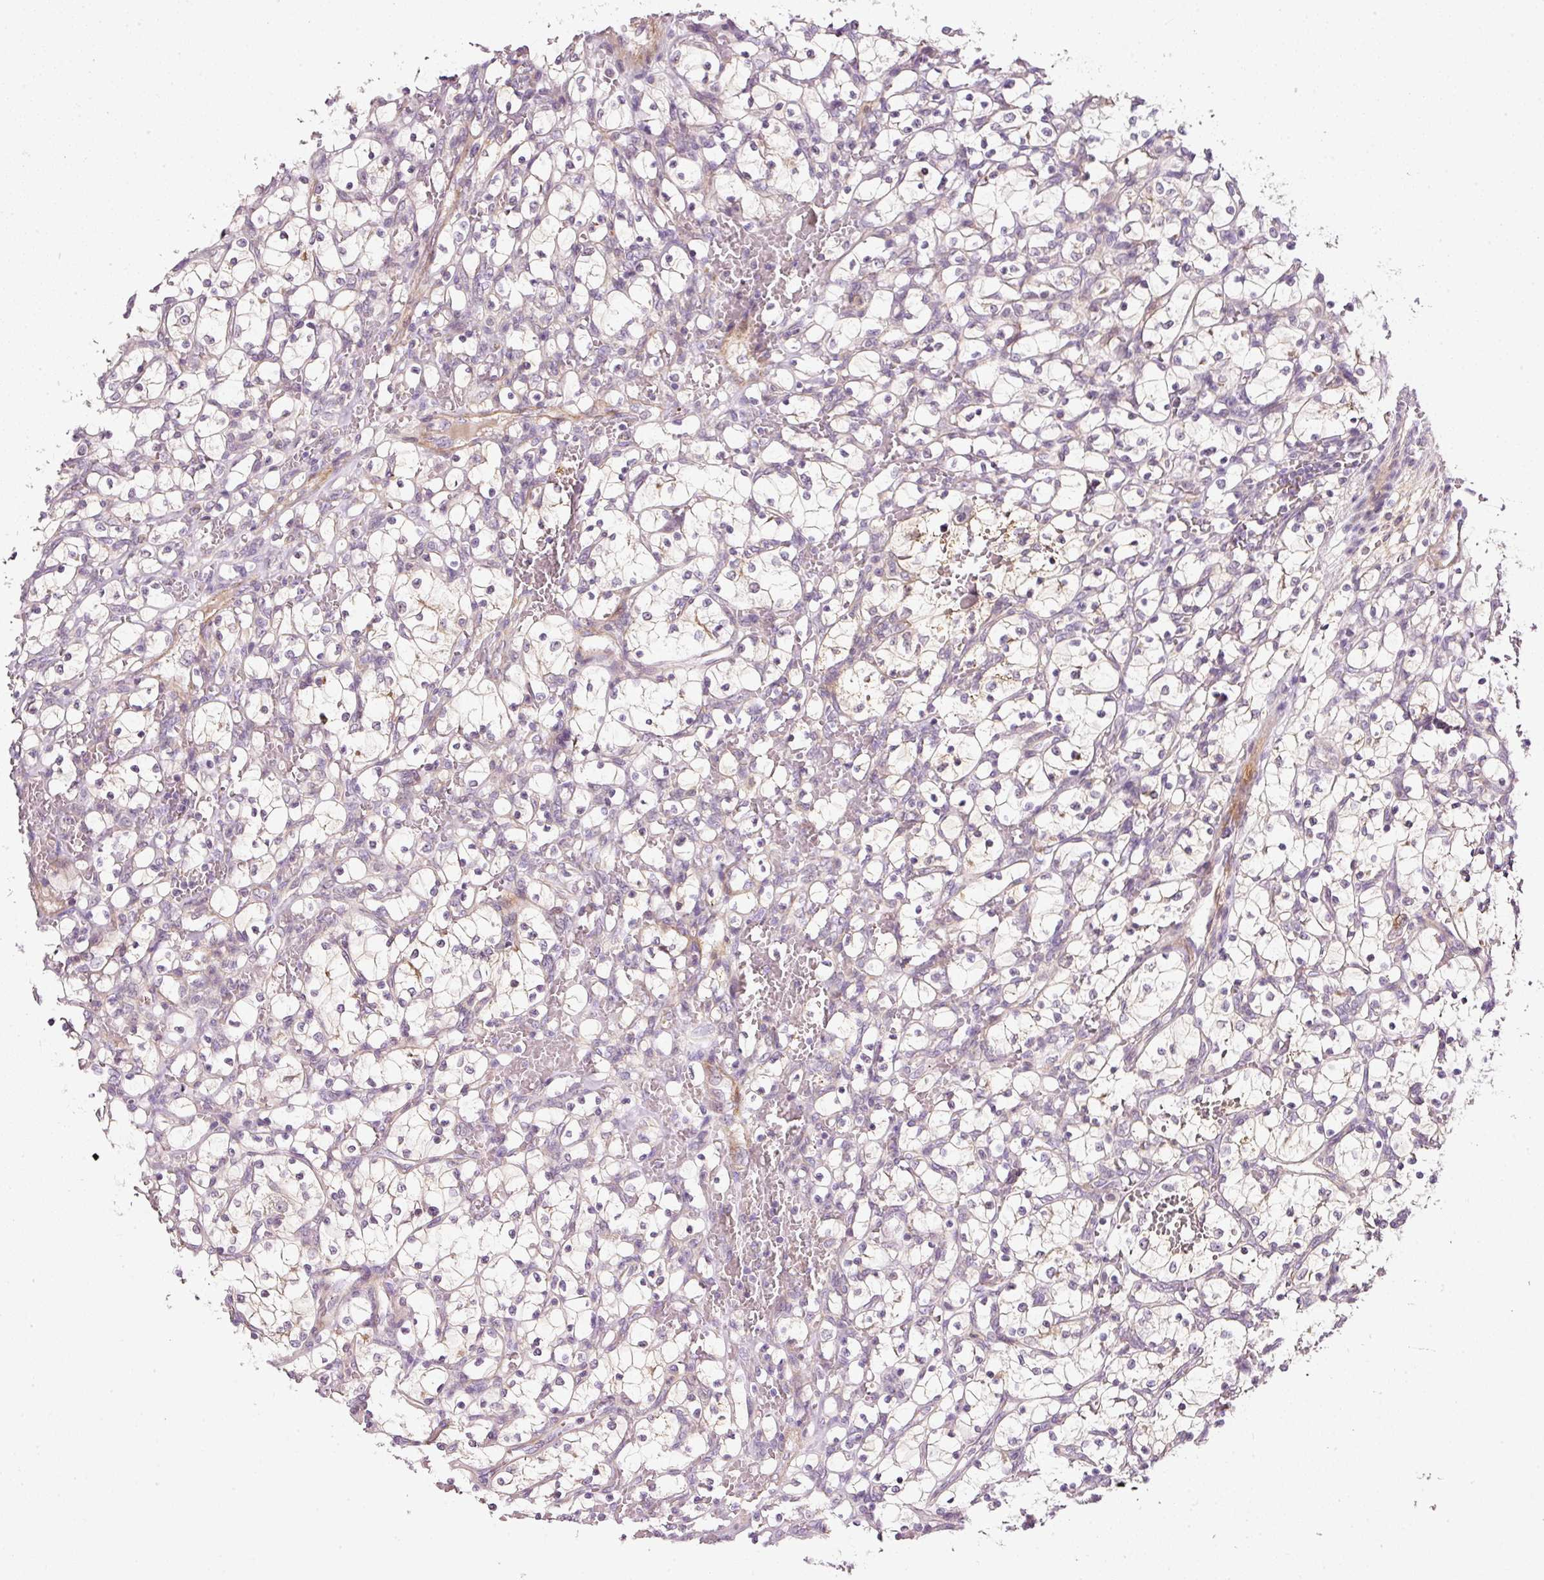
{"staining": {"intensity": "negative", "quantity": "none", "location": "none"}, "tissue": "renal cancer", "cell_type": "Tumor cells", "image_type": "cancer", "snomed": [{"axis": "morphology", "description": "Adenocarcinoma, NOS"}, {"axis": "topography", "description": "Kidney"}], "caption": "Immunohistochemistry (IHC) of human adenocarcinoma (renal) displays no expression in tumor cells.", "gene": "TIRAP", "patient": {"sex": "female", "age": 69}}